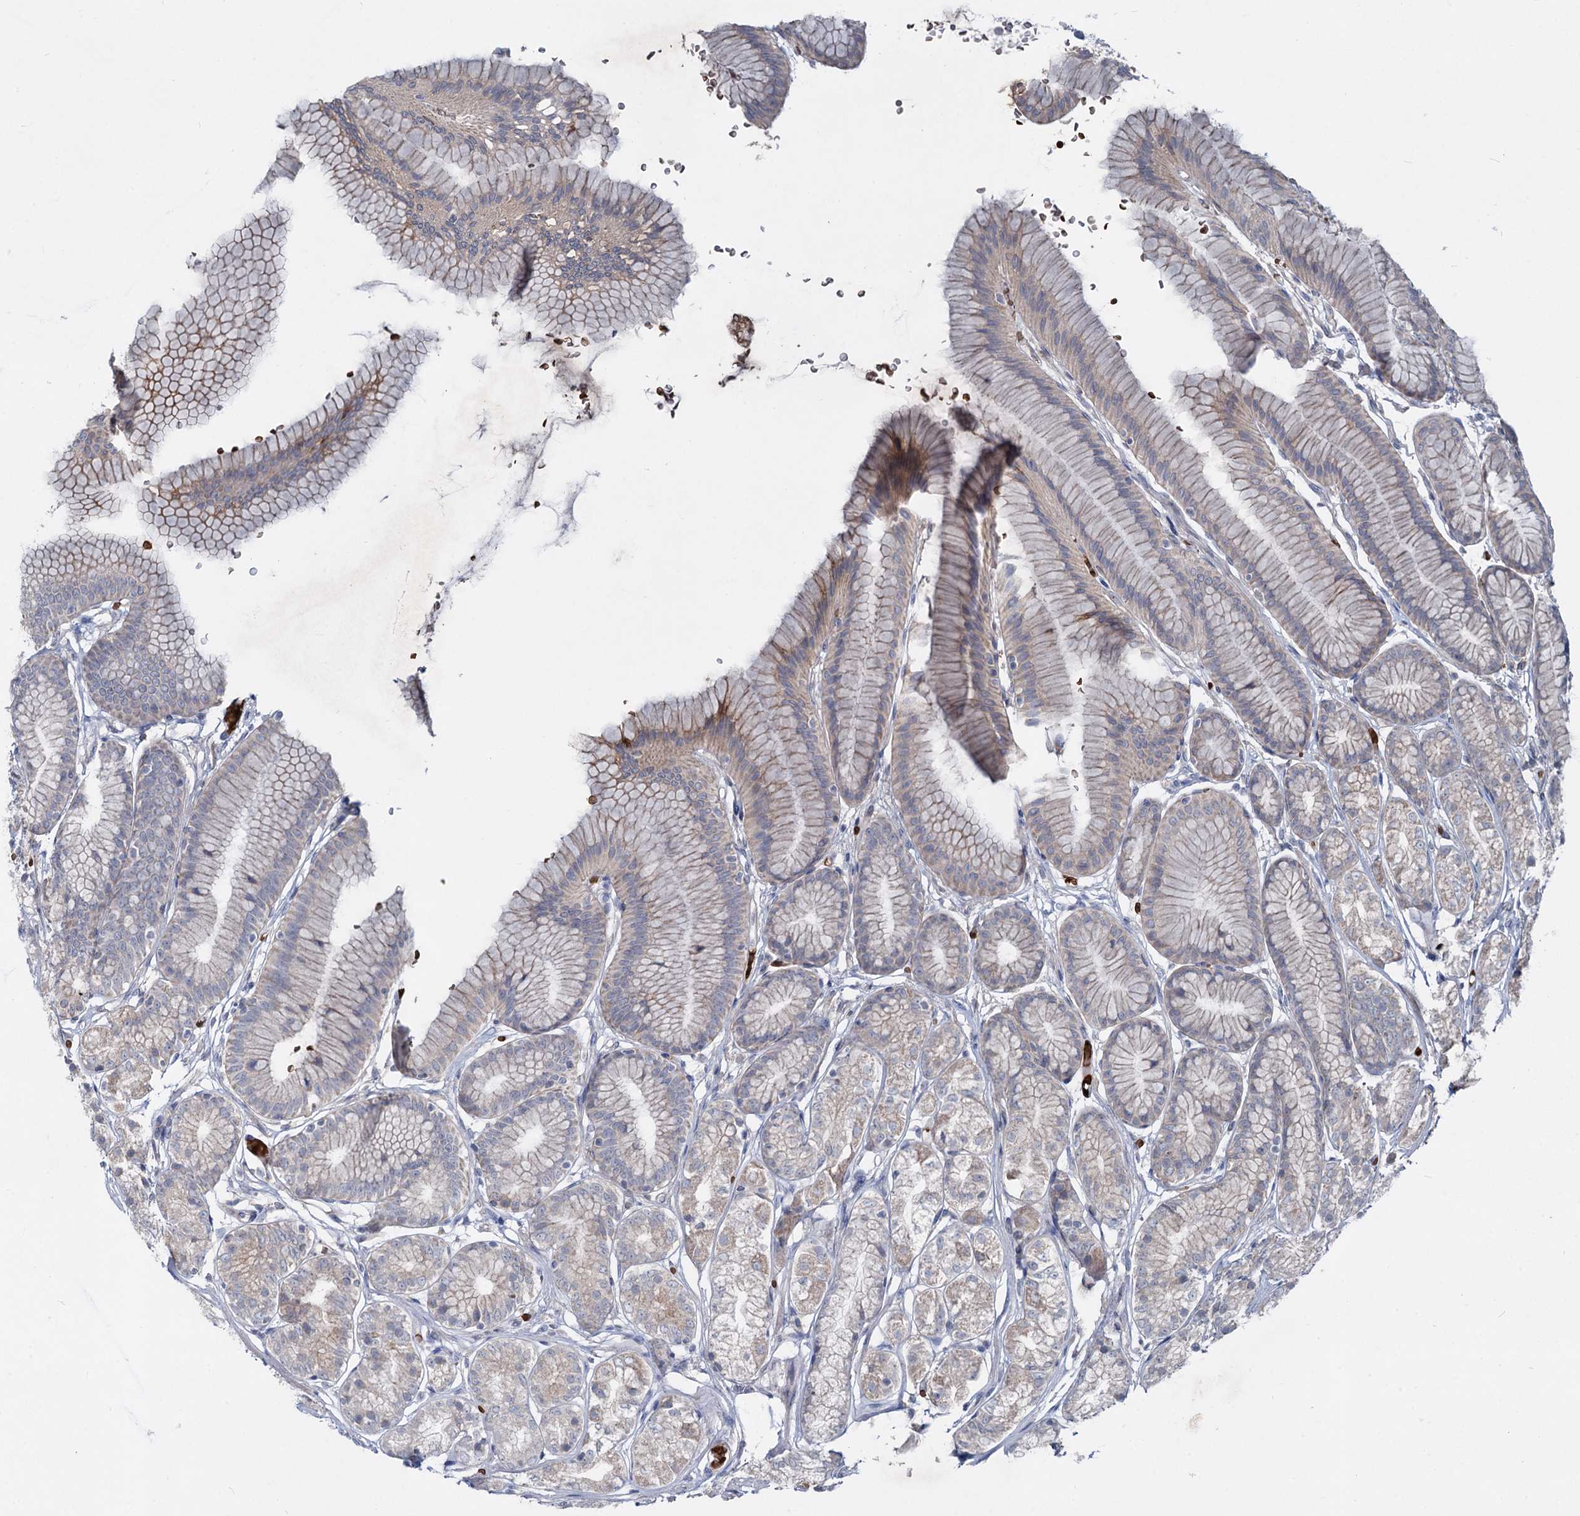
{"staining": {"intensity": "weak", "quantity": ">75%", "location": "cytoplasmic/membranous"}, "tissue": "stomach", "cell_type": "Glandular cells", "image_type": "normal", "snomed": [{"axis": "morphology", "description": "Normal tissue, NOS"}, {"axis": "morphology", "description": "Adenocarcinoma, NOS"}, {"axis": "morphology", "description": "Adenocarcinoma, High grade"}, {"axis": "topography", "description": "Stomach, upper"}, {"axis": "topography", "description": "Stomach"}], "caption": "Immunohistochemical staining of unremarkable stomach shows low levels of weak cytoplasmic/membranous positivity in about >75% of glandular cells.", "gene": "RNF6", "patient": {"sex": "female", "age": 65}}